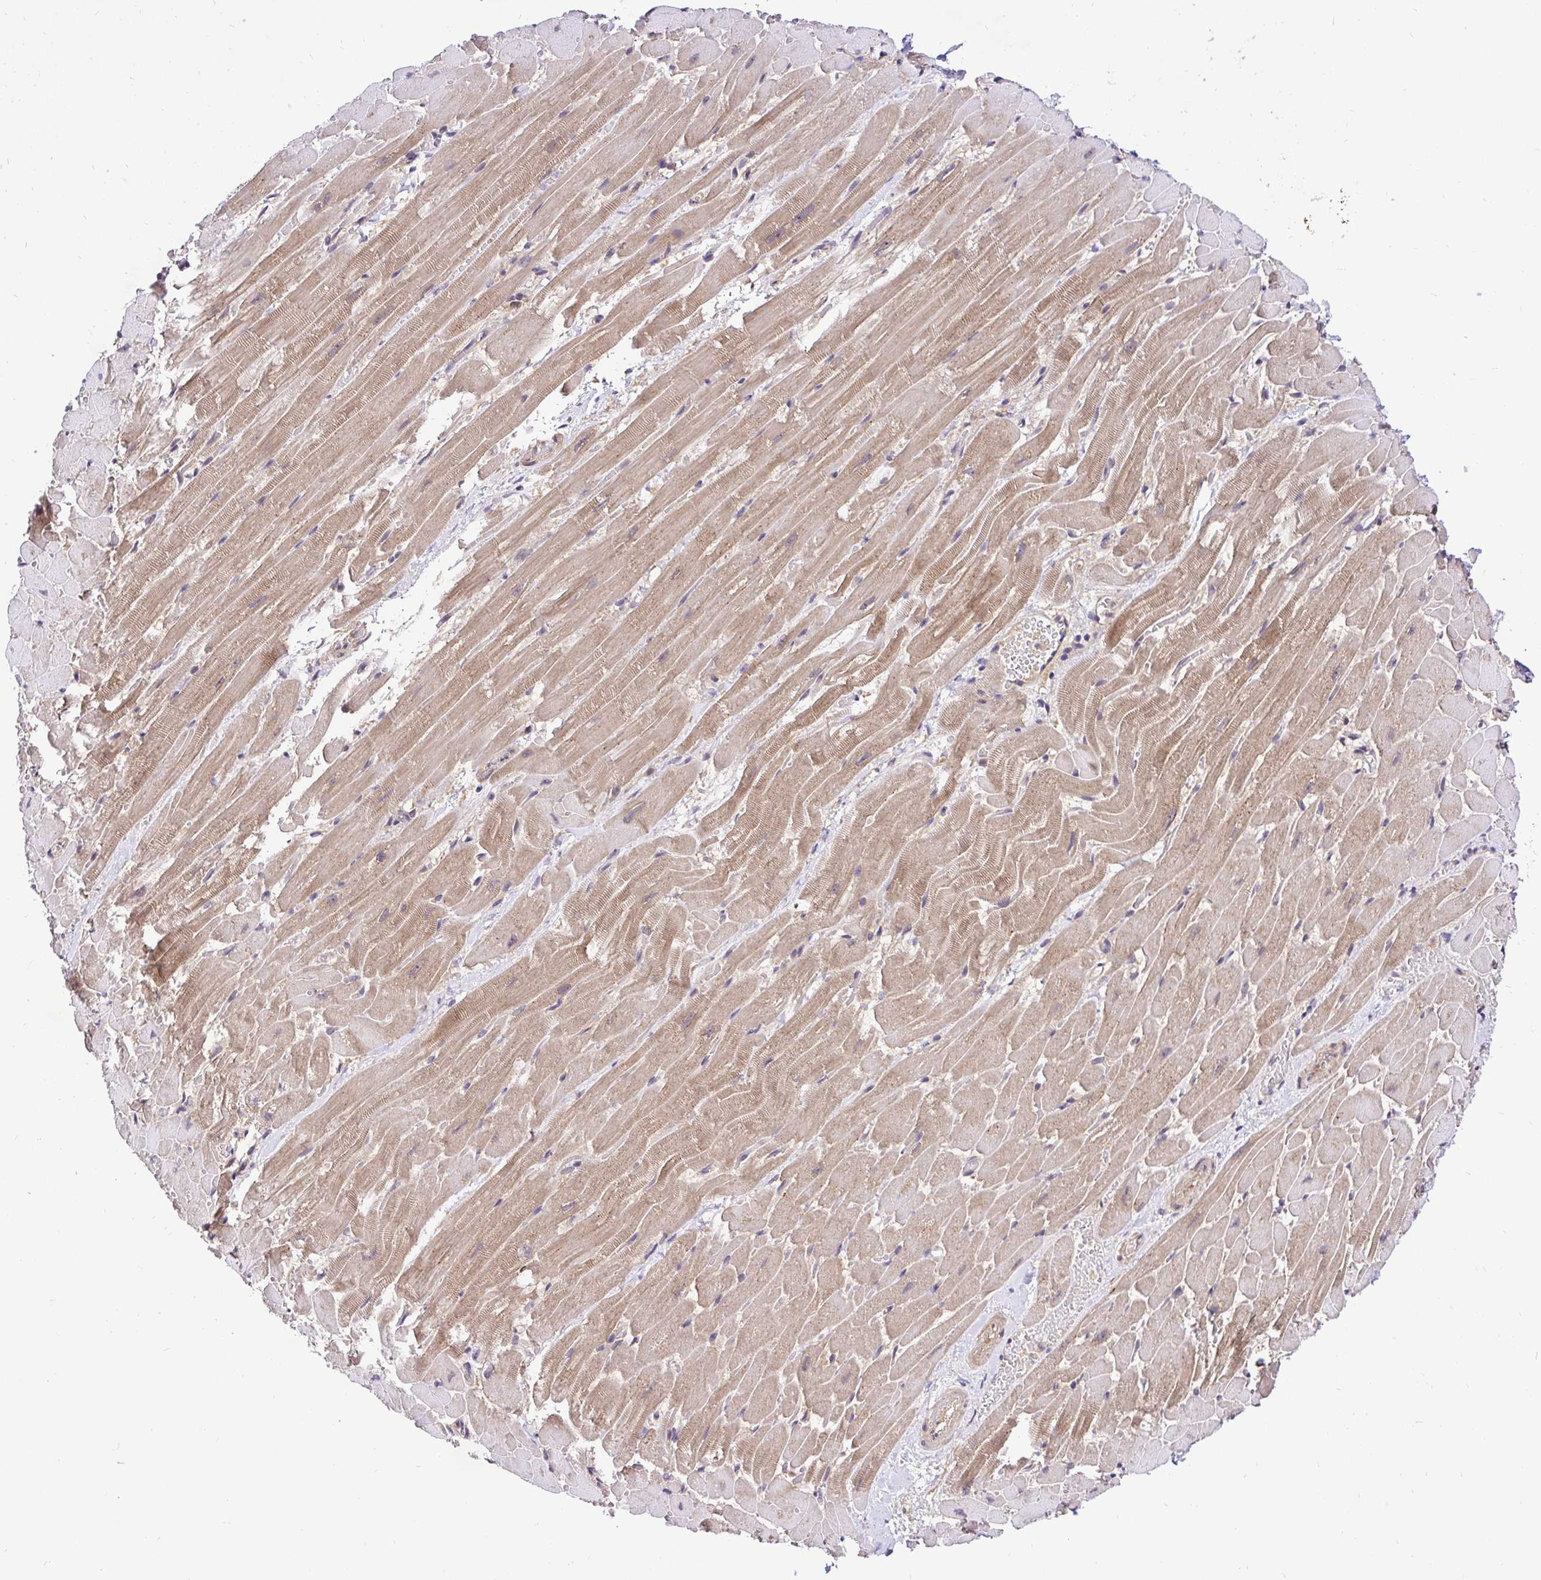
{"staining": {"intensity": "moderate", "quantity": "25%-75%", "location": "cytoplasmic/membranous,nuclear"}, "tissue": "heart muscle", "cell_type": "Cardiomyocytes", "image_type": "normal", "snomed": [{"axis": "morphology", "description": "Normal tissue, NOS"}, {"axis": "topography", "description": "Heart"}], "caption": "About 25%-75% of cardiomyocytes in unremarkable heart muscle exhibit moderate cytoplasmic/membranous,nuclear protein staining as visualized by brown immunohistochemical staining.", "gene": "UBE2M", "patient": {"sex": "male", "age": 37}}